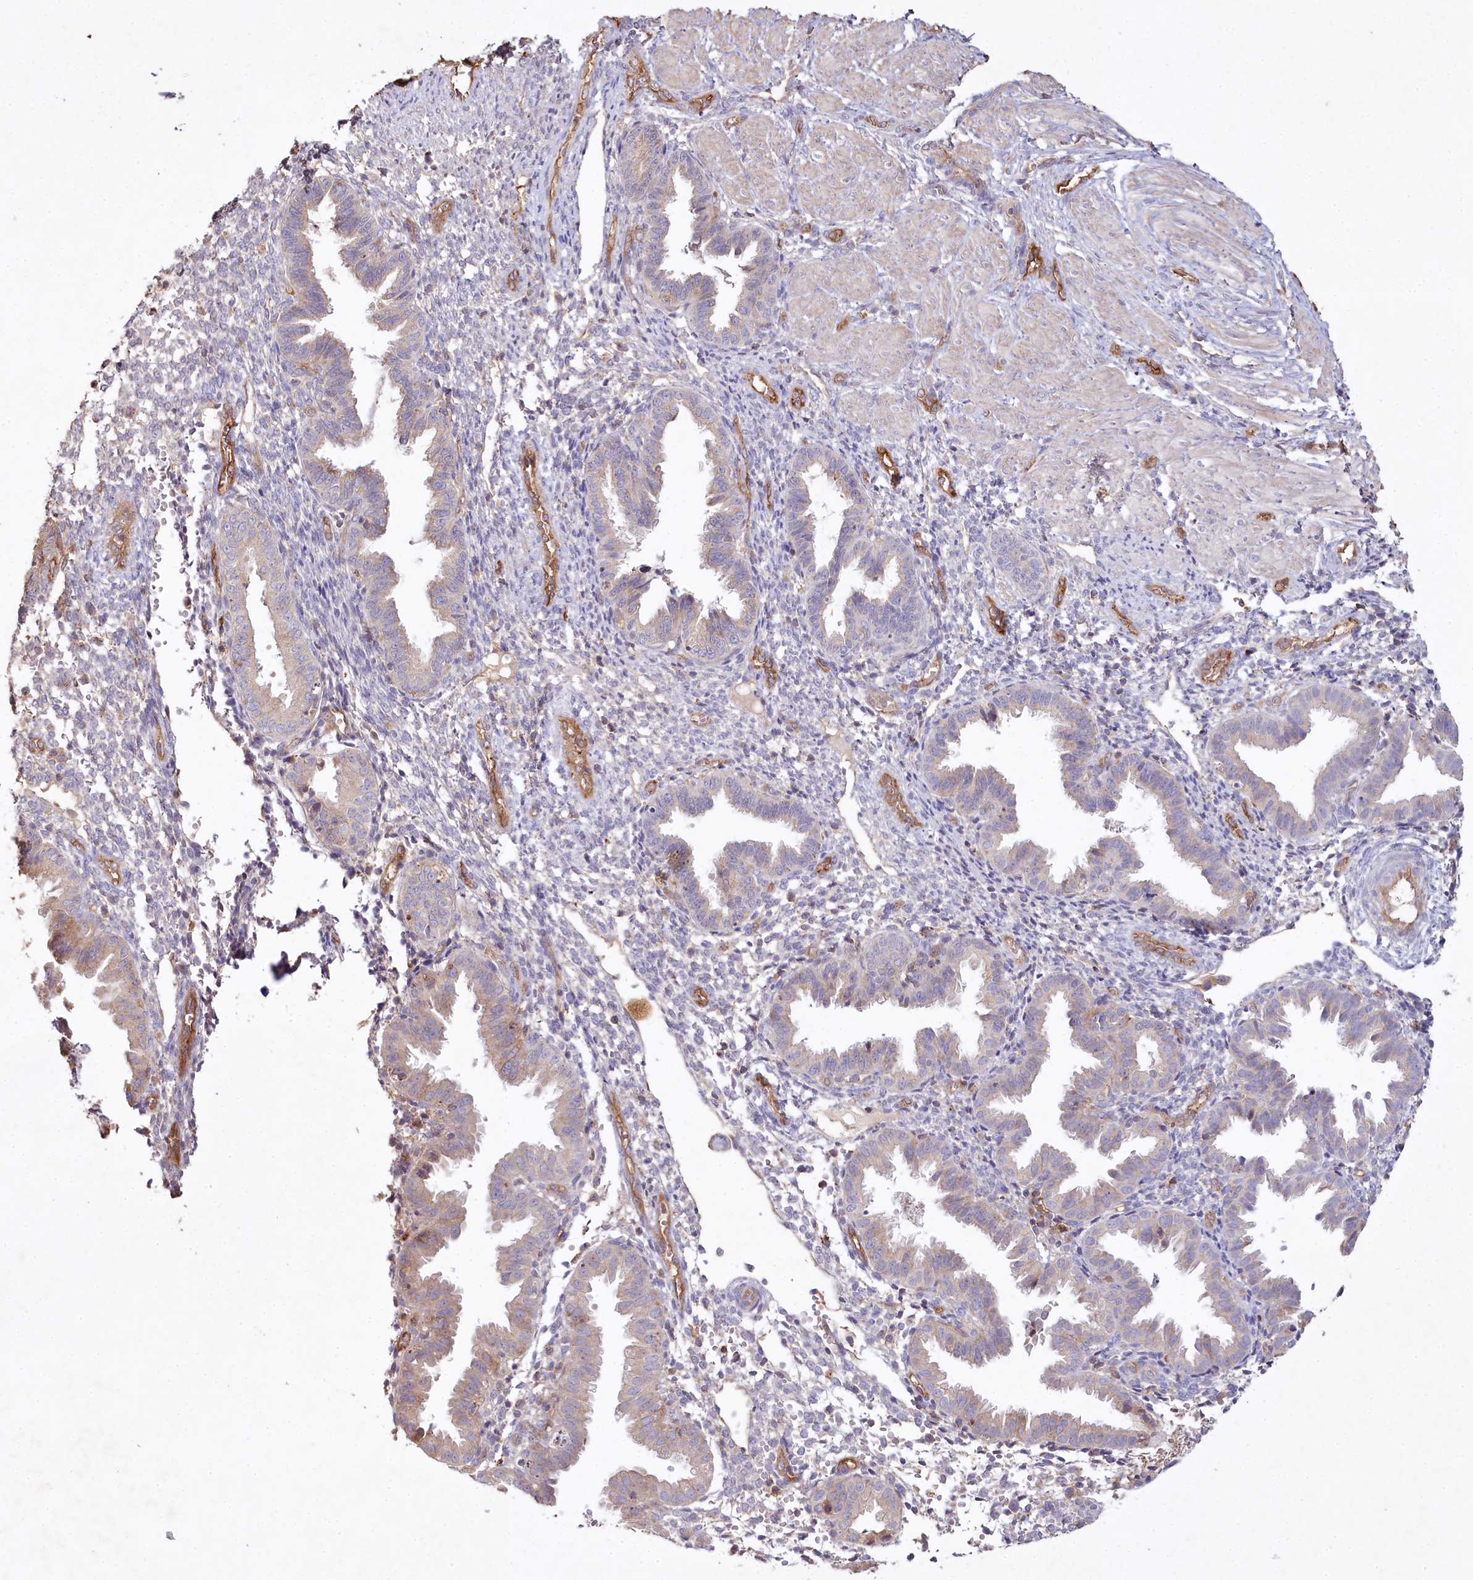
{"staining": {"intensity": "negative", "quantity": "none", "location": "none"}, "tissue": "endometrium", "cell_type": "Cells in endometrial stroma", "image_type": "normal", "snomed": [{"axis": "morphology", "description": "Normal tissue, NOS"}, {"axis": "topography", "description": "Endometrium"}], "caption": "An immunohistochemistry (IHC) micrograph of normal endometrium is shown. There is no staining in cells in endometrial stroma of endometrium. The staining was performed using DAB to visualize the protein expression in brown, while the nuclei were stained in blue with hematoxylin (Magnification: 20x).", "gene": "RBP5", "patient": {"sex": "female", "age": 33}}